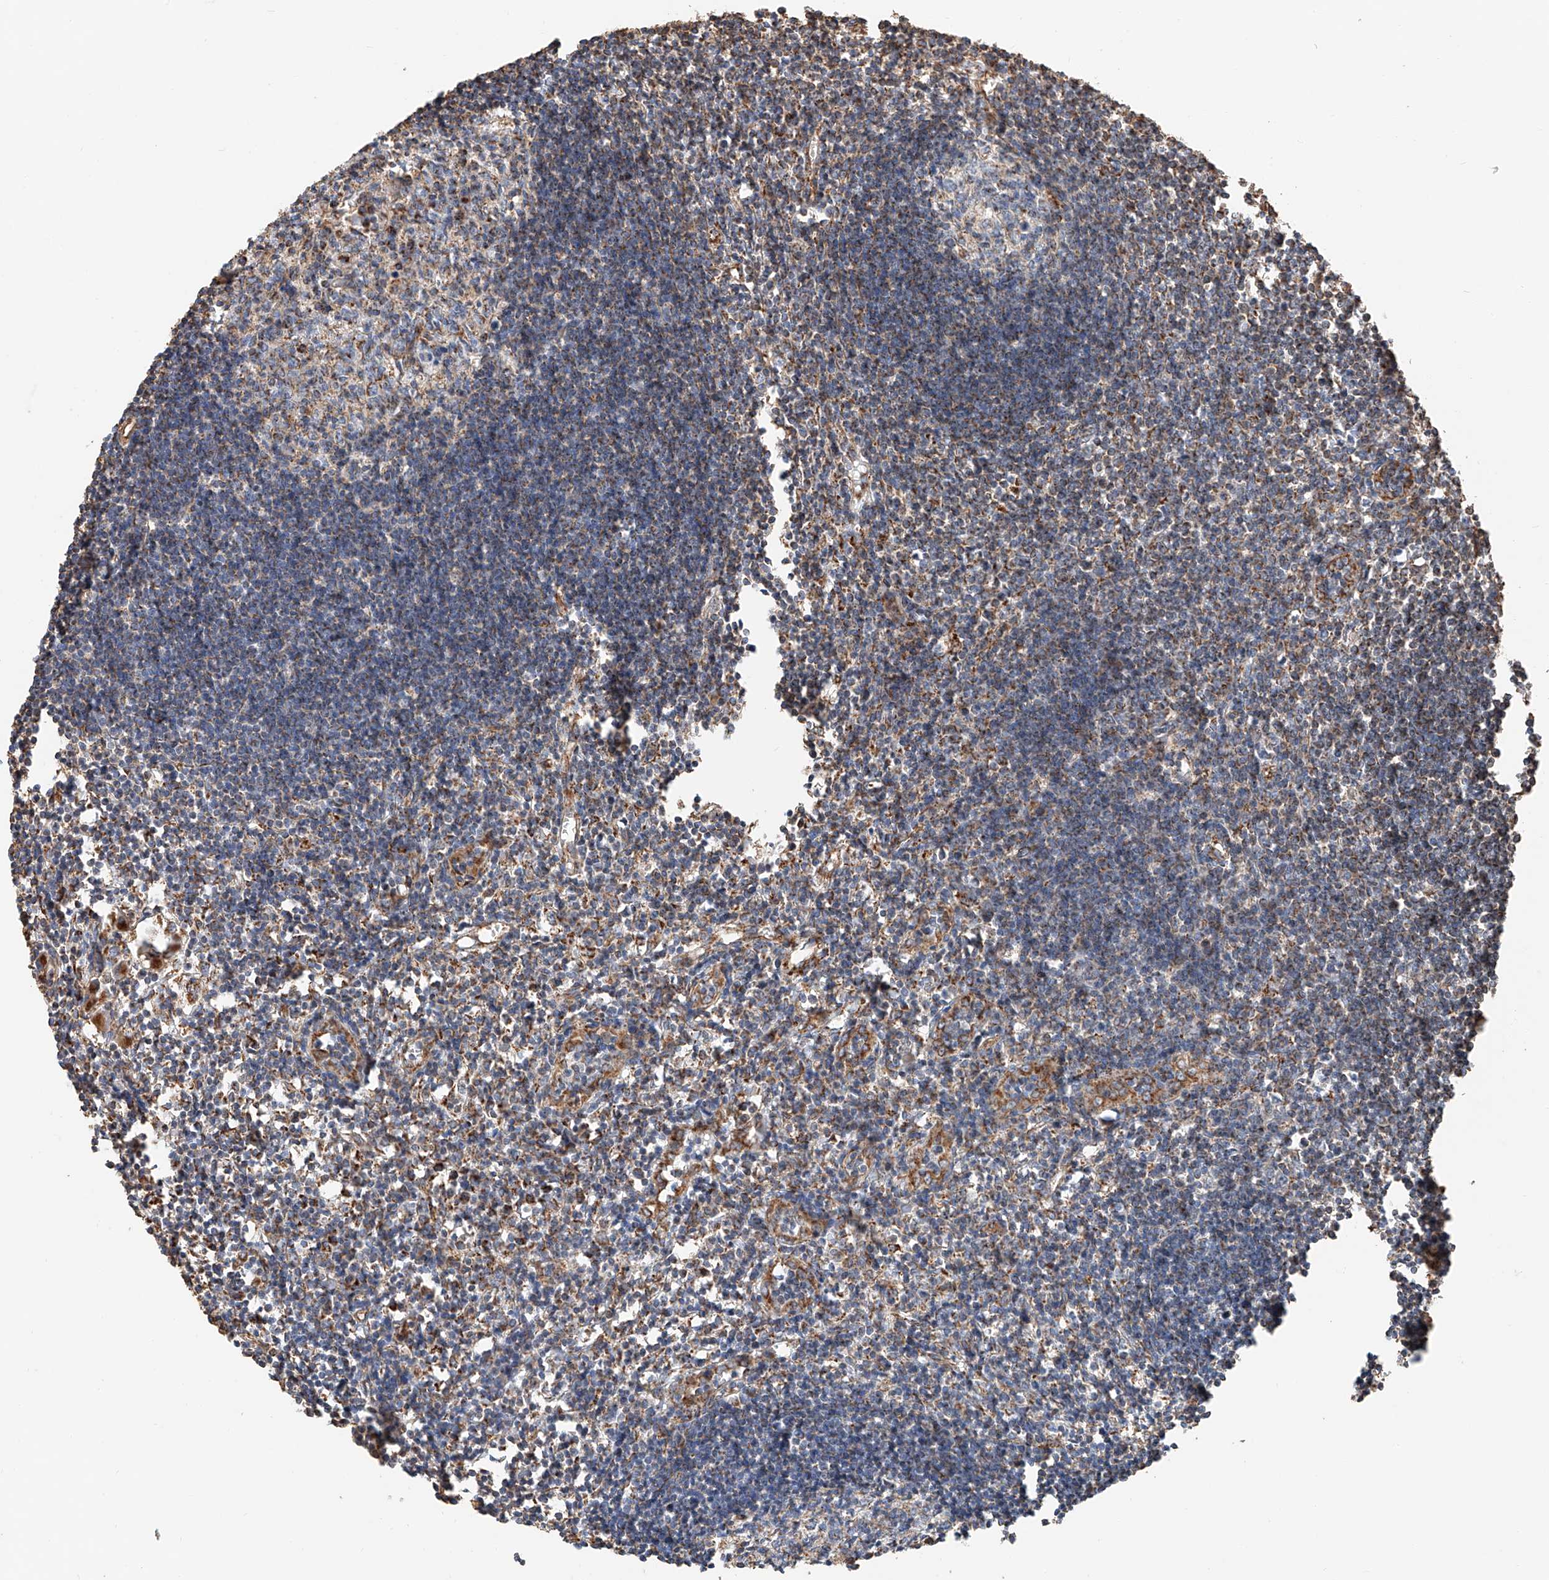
{"staining": {"intensity": "moderate", "quantity": "25%-75%", "location": "cytoplasmic/membranous"}, "tissue": "lymph node", "cell_type": "Germinal center cells", "image_type": "normal", "snomed": [{"axis": "morphology", "description": "Normal tissue, NOS"}, {"axis": "morphology", "description": "Malignant melanoma, Metastatic site"}, {"axis": "topography", "description": "Lymph node"}], "caption": "Immunohistochemical staining of normal human lymph node shows moderate cytoplasmic/membranous protein staining in approximately 25%-75% of germinal center cells. The staining is performed using DAB brown chromogen to label protein expression. The nuclei are counter-stained blue using hematoxylin.", "gene": "NDUFV3", "patient": {"sex": "male", "age": 41}}